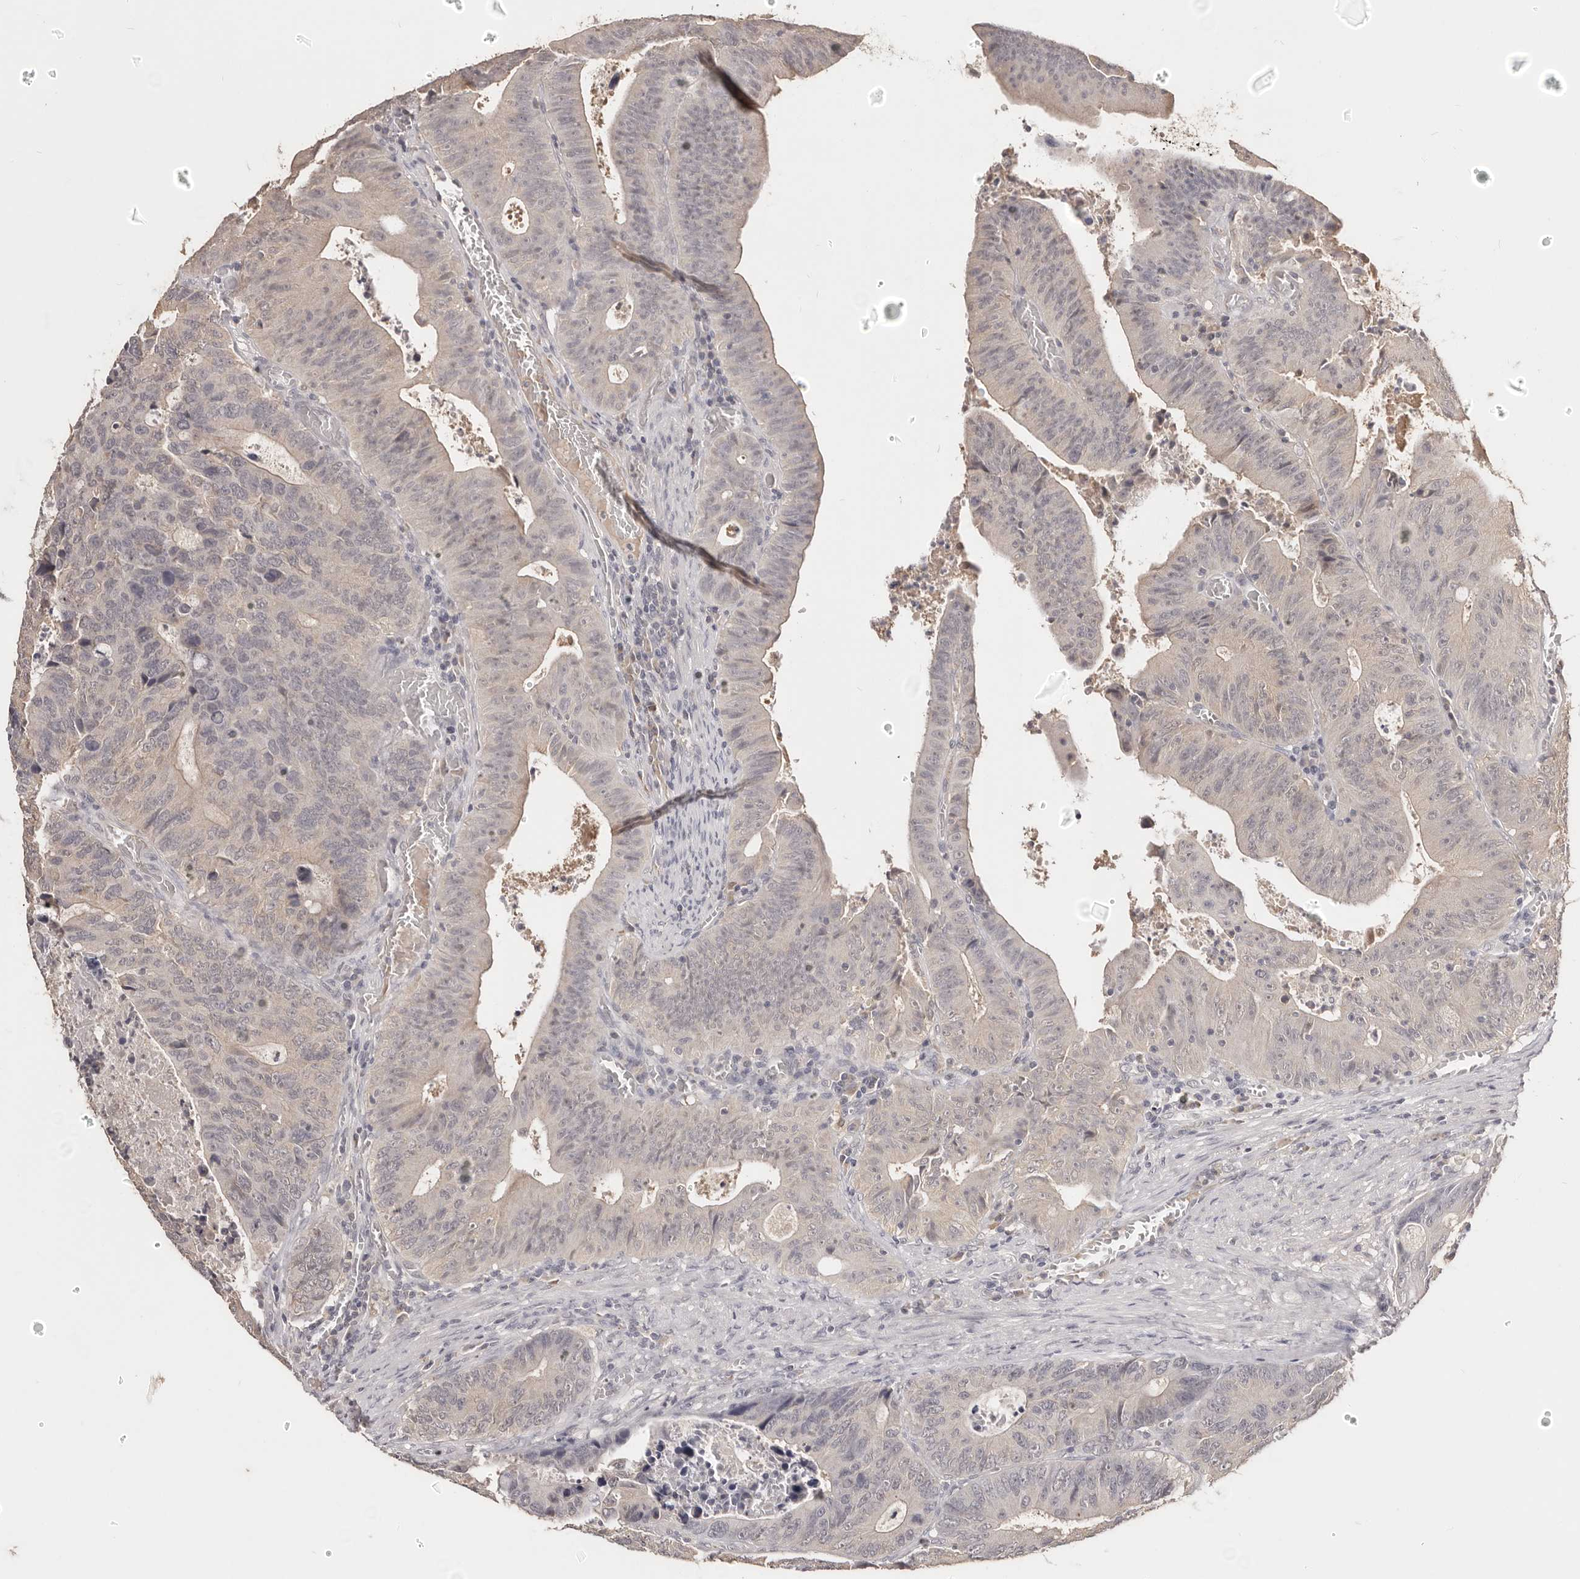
{"staining": {"intensity": "negative", "quantity": "none", "location": "none"}, "tissue": "colorectal cancer", "cell_type": "Tumor cells", "image_type": "cancer", "snomed": [{"axis": "morphology", "description": "Adenocarcinoma, NOS"}, {"axis": "topography", "description": "Colon"}], "caption": "Human colorectal cancer (adenocarcinoma) stained for a protein using IHC demonstrates no expression in tumor cells.", "gene": "TSPAN13", "patient": {"sex": "male", "age": 87}}